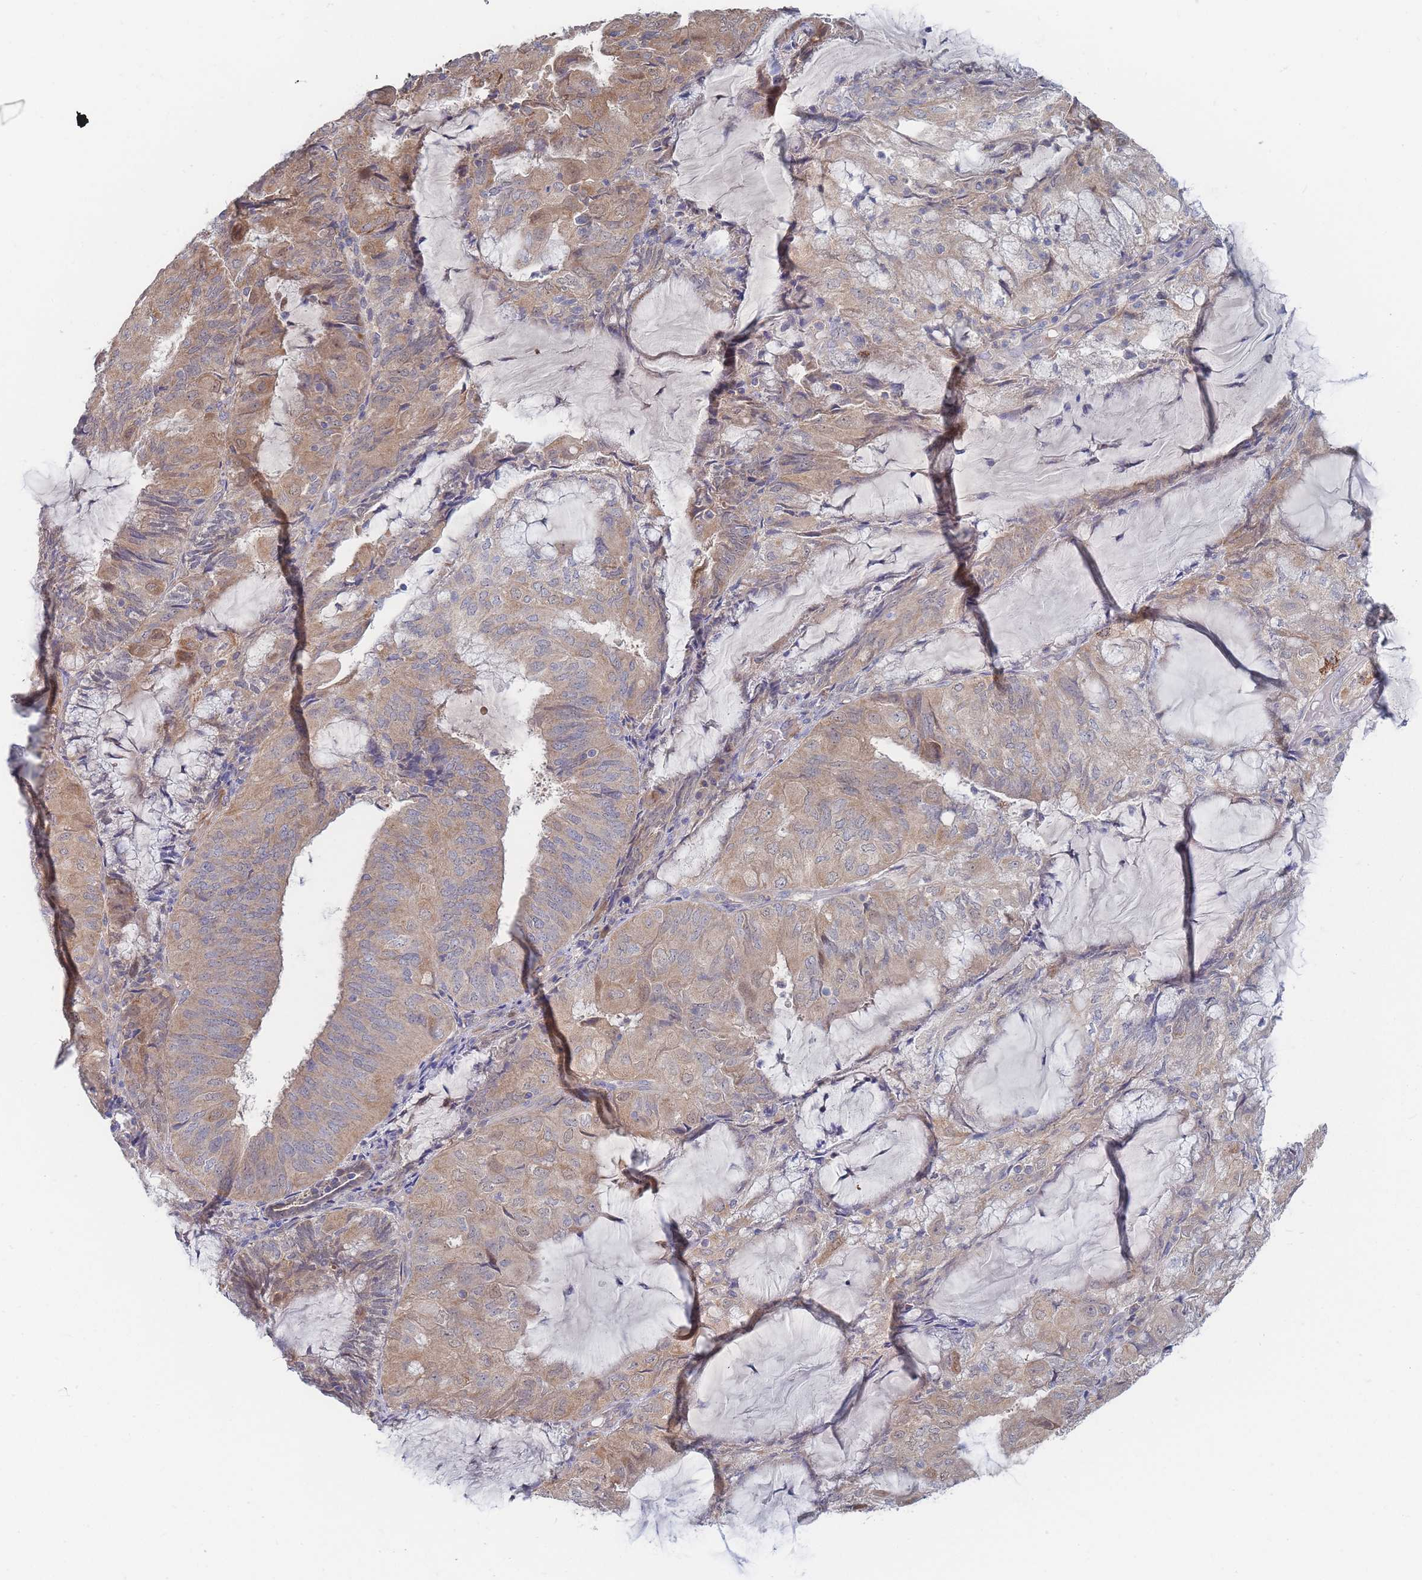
{"staining": {"intensity": "moderate", "quantity": ">75%", "location": "cytoplasmic/membranous"}, "tissue": "endometrial cancer", "cell_type": "Tumor cells", "image_type": "cancer", "snomed": [{"axis": "morphology", "description": "Adenocarcinoma, NOS"}, {"axis": "topography", "description": "Endometrium"}], "caption": "Protein staining of endometrial adenocarcinoma tissue demonstrates moderate cytoplasmic/membranous expression in about >75% of tumor cells.", "gene": "NUB1", "patient": {"sex": "female", "age": 81}}